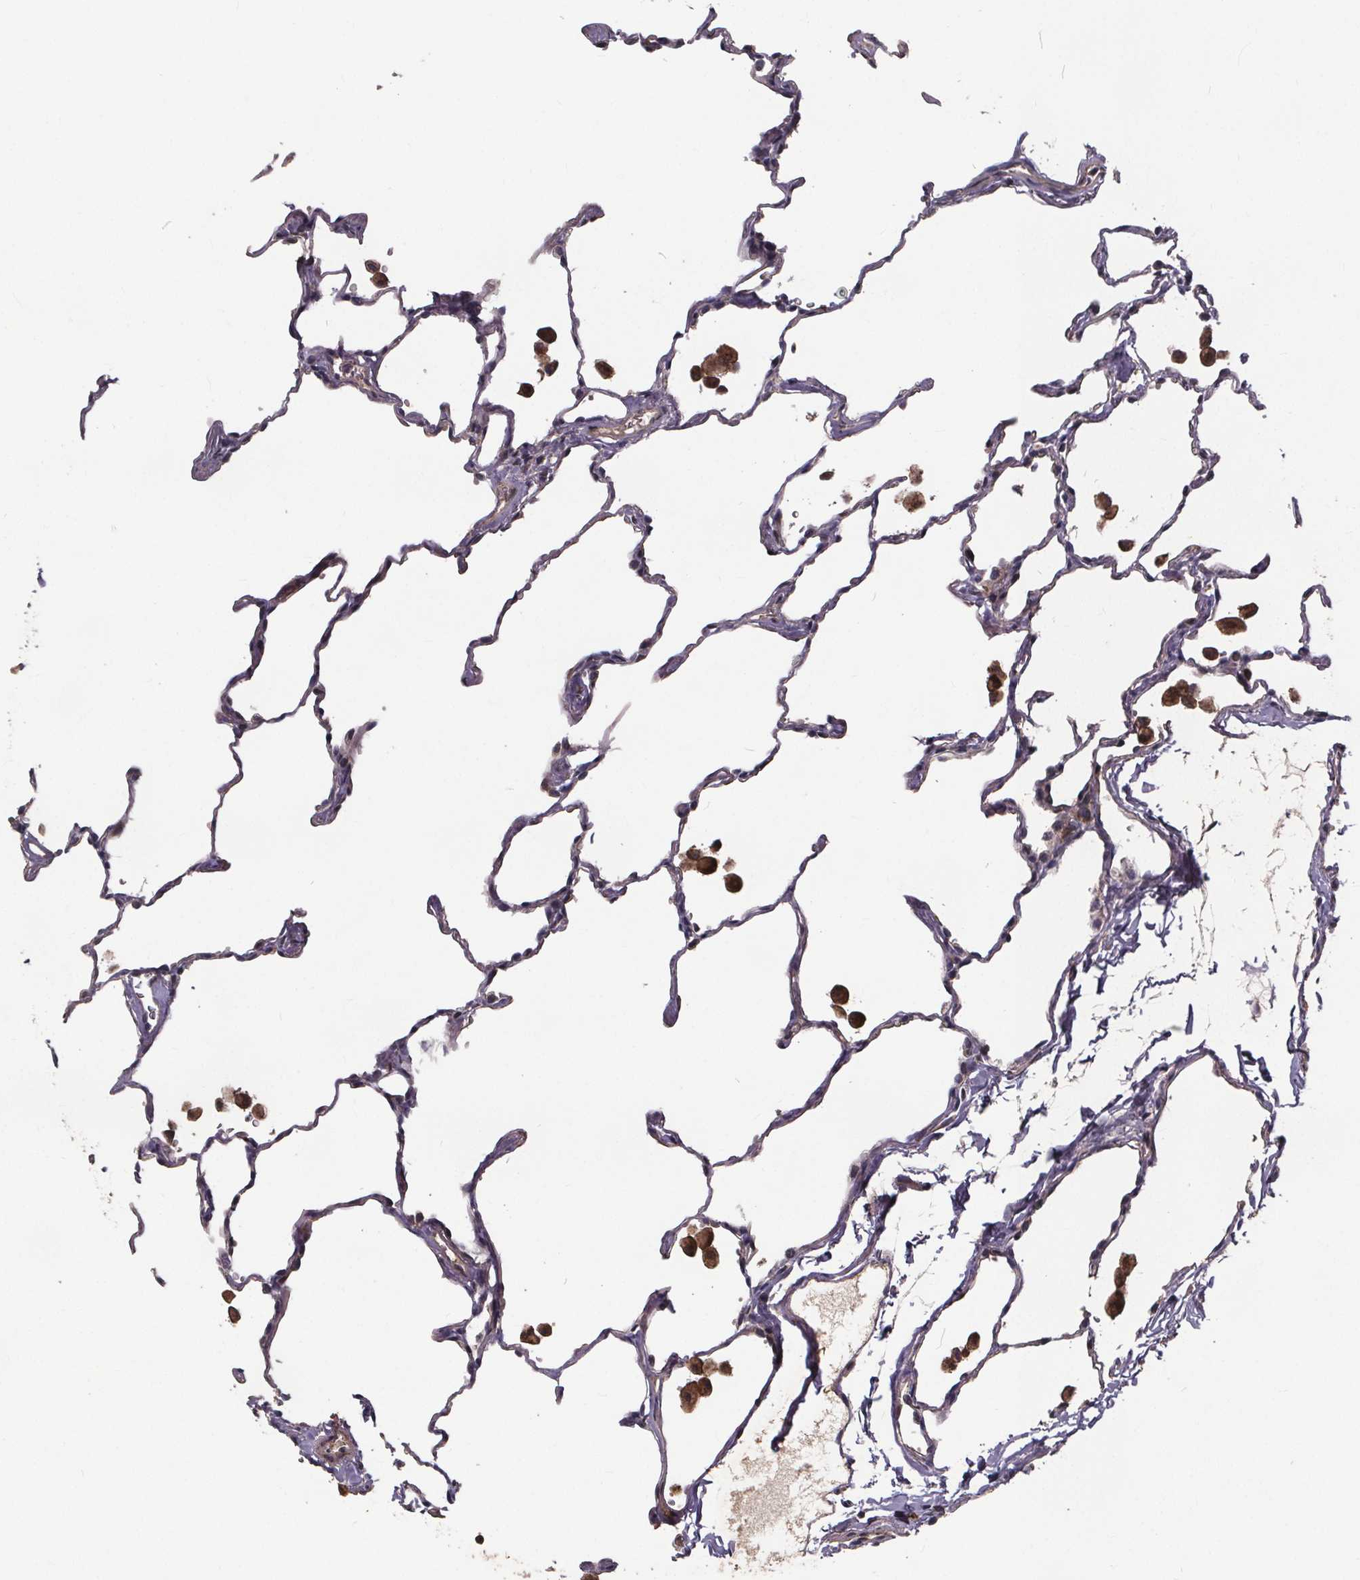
{"staining": {"intensity": "weak", "quantity": "25%-75%", "location": "cytoplasmic/membranous"}, "tissue": "lung", "cell_type": "Alveolar cells", "image_type": "normal", "snomed": [{"axis": "morphology", "description": "Normal tissue, NOS"}, {"axis": "topography", "description": "Lung"}], "caption": "Immunohistochemistry (IHC) (DAB) staining of benign lung reveals weak cytoplasmic/membranous protein staining in about 25%-75% of alveolar cells.", "gene": "YME1L1", "patient": {"sex": "female", "age": 47}}